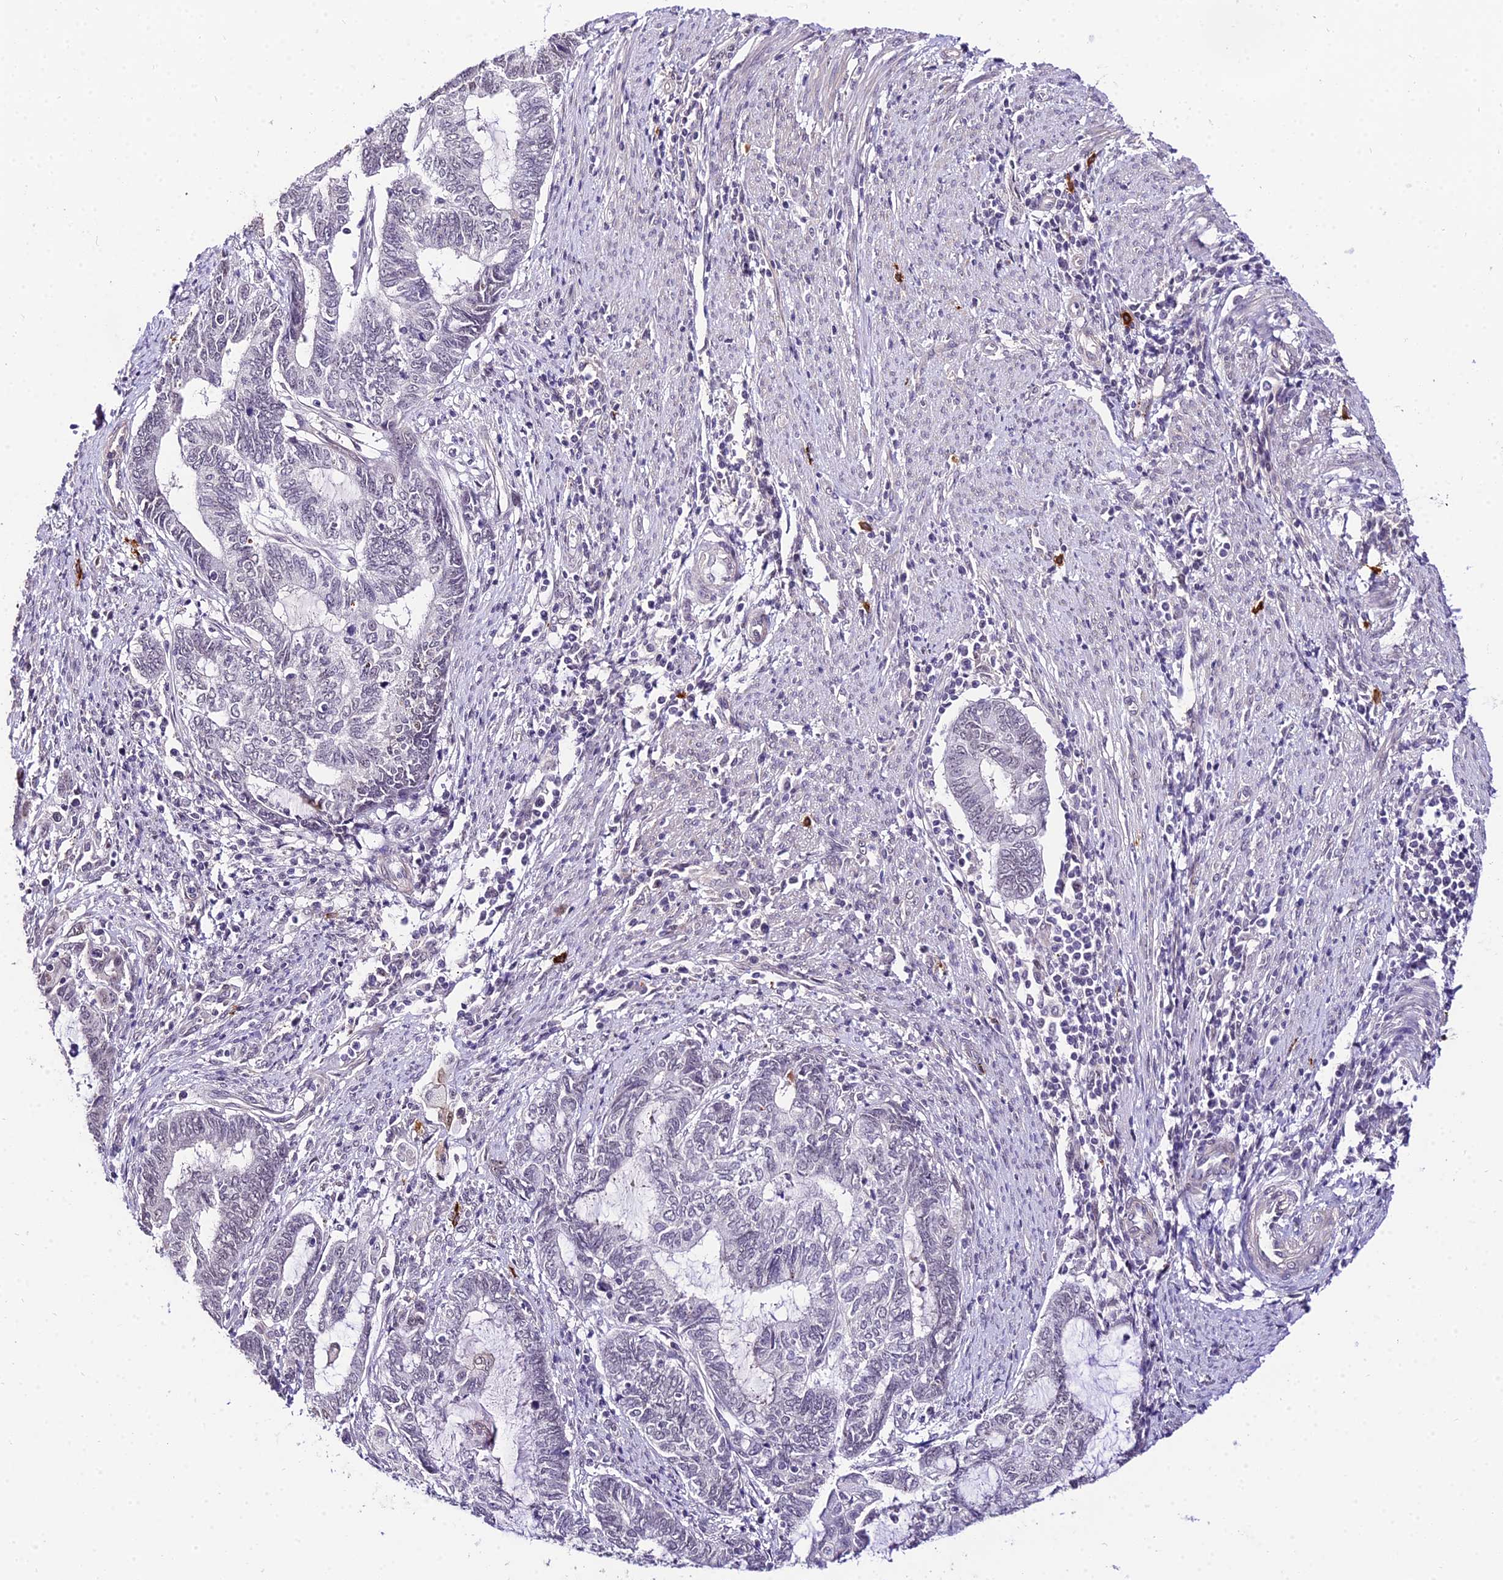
{"staining": {"intensity": "negative", "quantity": "none", "location": "none"}, "tissue": "endometrial cancer", "cell_type": "Tumor cells", "image_type": "cancer", "snomed": [{"axis": "morphology", "description": "Adenocarcinoma, NOS"}, {"axis": "topography", "description": "Uterus"}, {"axis": "topography", "description": "Endometrium"}], "caption": "This is an immunohistochemistry (IHC) micrograph of endometrial cancer (adenocarcinoma). There is no staining in tumor cells.", "gene": "POLR2I", "patient": {"sex": "female", "age": 70}}